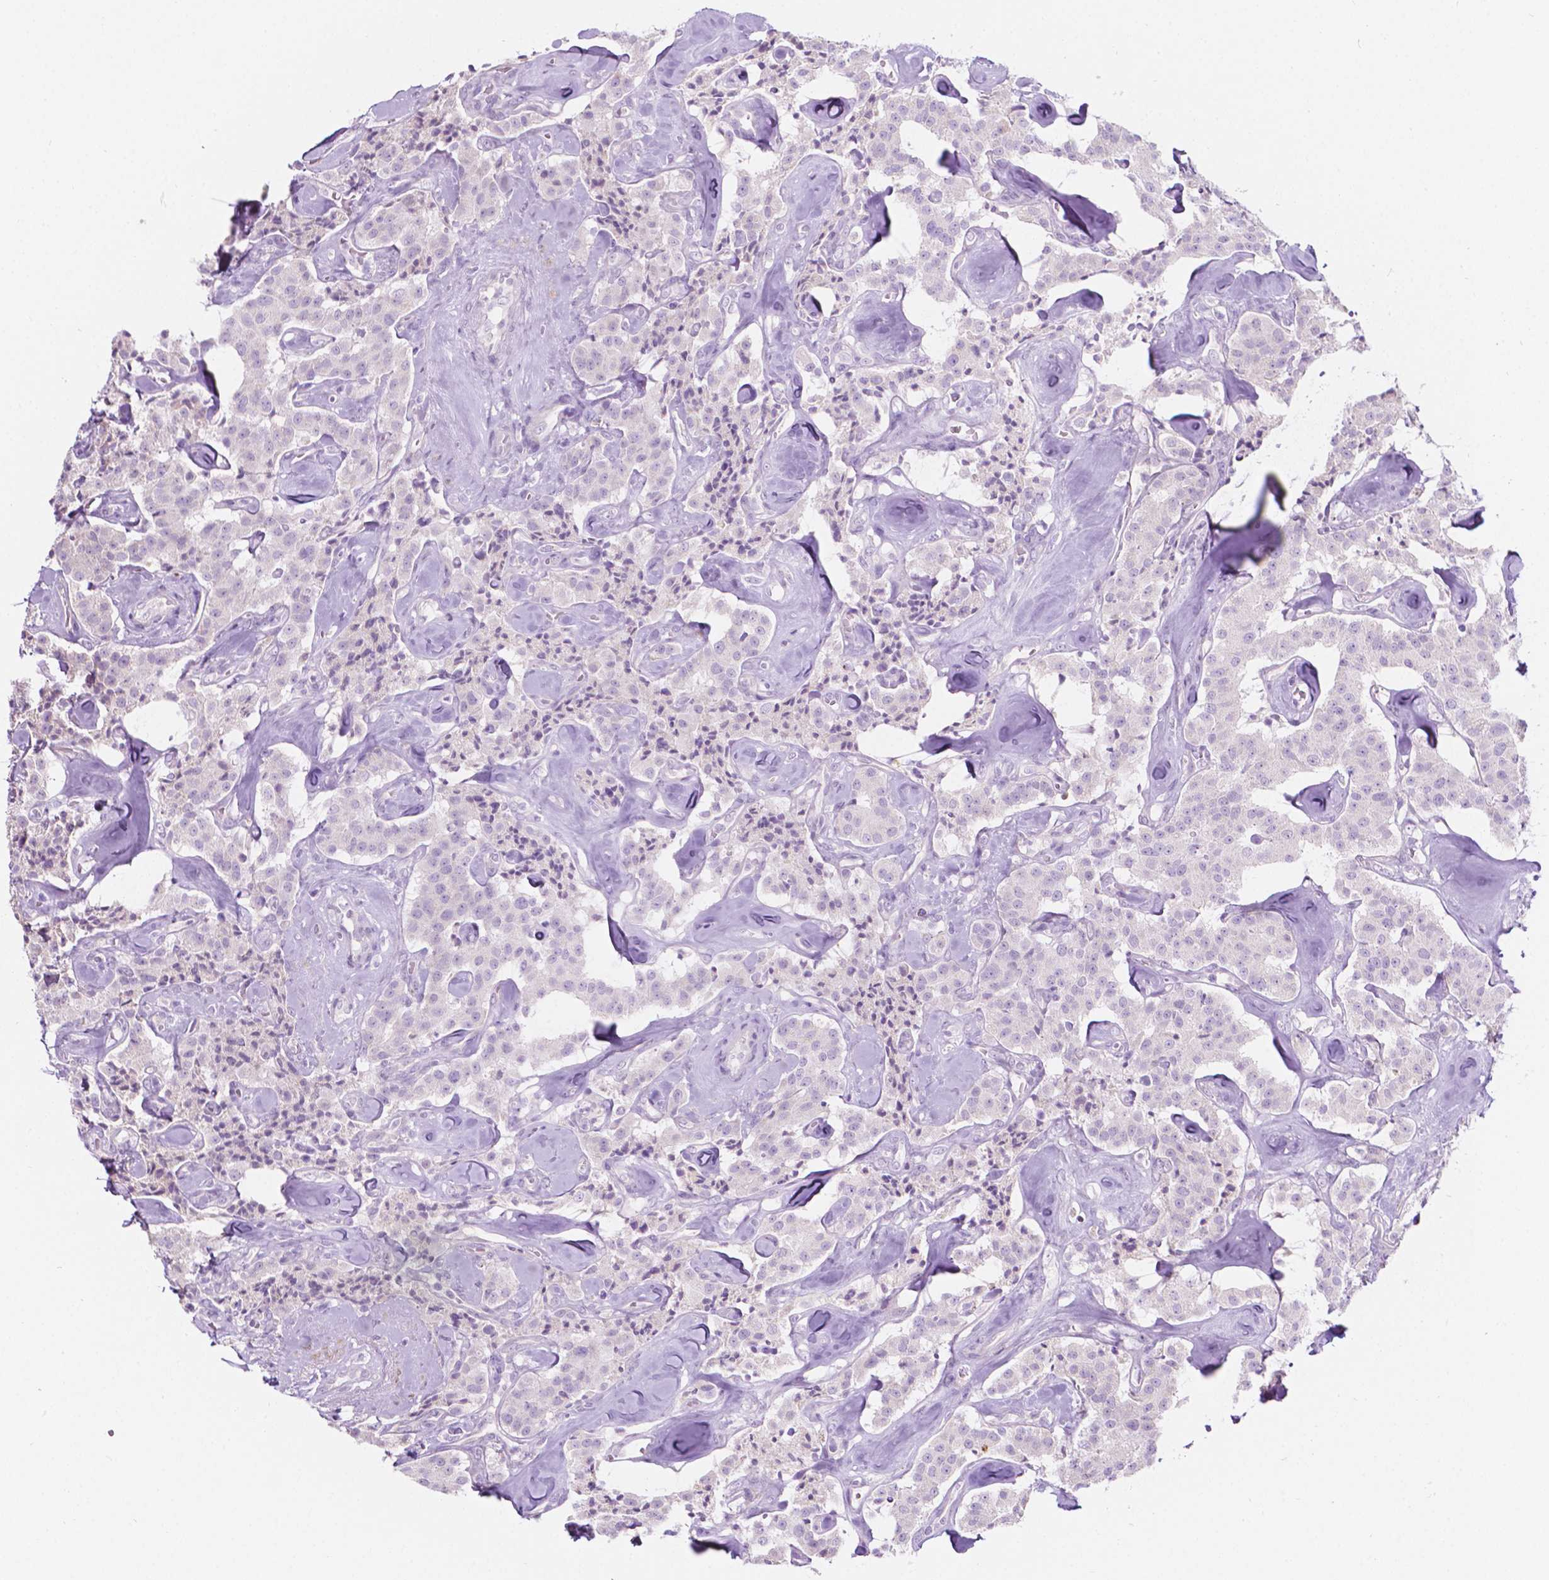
{"staining": {"intensity": "negative", "quantity": "none", "location": "none"}, "tissue": "carcinoid", "cell_type": "Tumor cells", "image_type": "cancer", "snomed": [{"axis": "morphology", "description": "Carcinoid, malignant, NOS"}, {"axis": "topography", "description": "Pancreas"}], "caption": "Tumor cells are negative for brown protein staining in carcinoid.", "gene": "NOS1AP", "patient": {"sex": "male", "age": 41}}